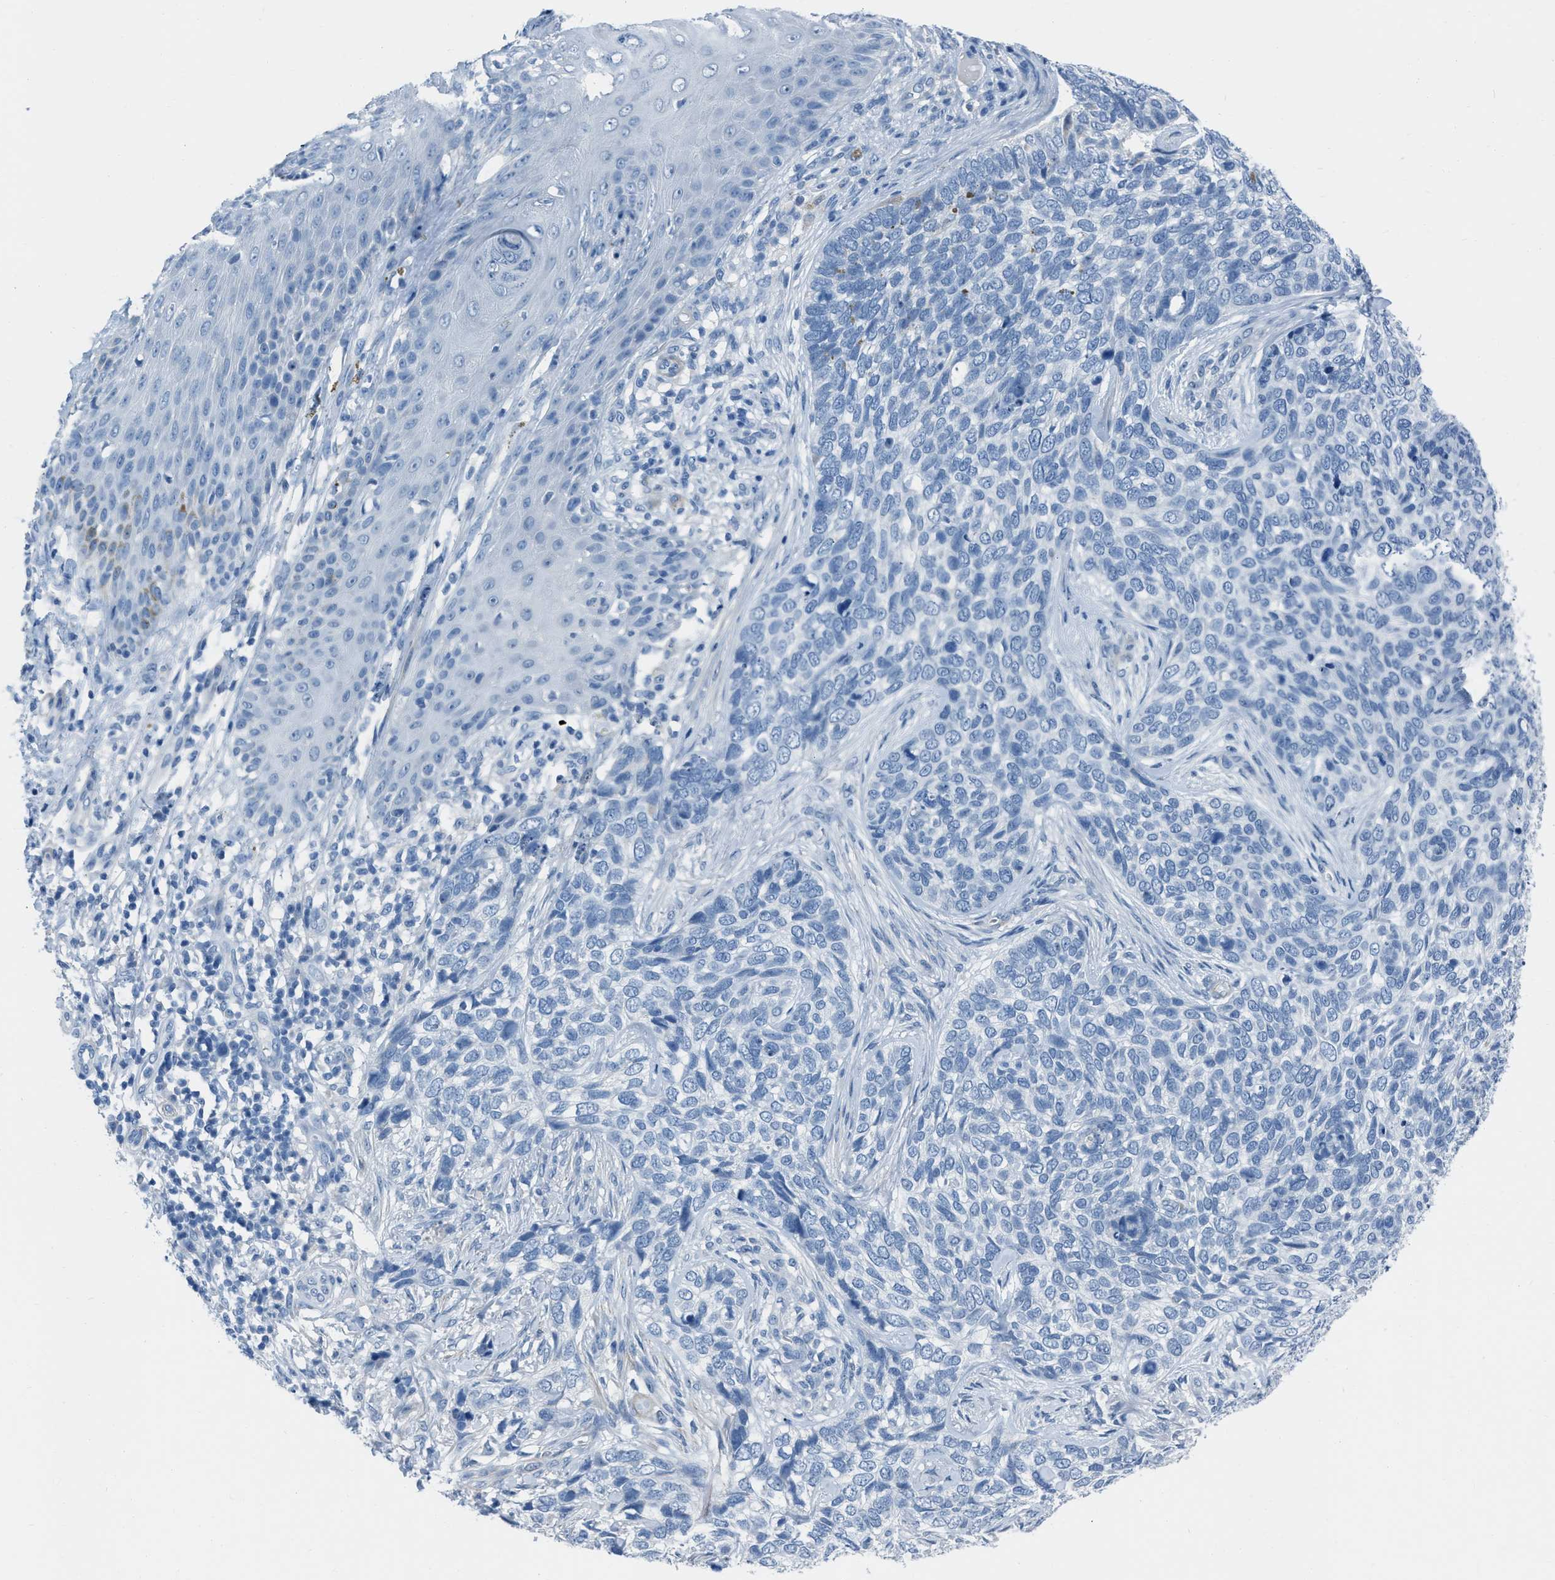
{"staining": {"intensity": "negative", "quantity": "none", "location": "none"}, "tissue": "skin cancer", "cell_type": "Tumor cells", "image_type": "cancer", "snomed": [{"axis": "morphology", "description": "Basal cell carcinoma"}, {"axis": "topography", "description": "Skin"}], "caption": "Protein analysis of skin cancer (basal cell carcinoma) exhibits no significant positivity in tumor cells.", "gene": "SPATC1L", "patient": {"sex": "female", "age": 64}}